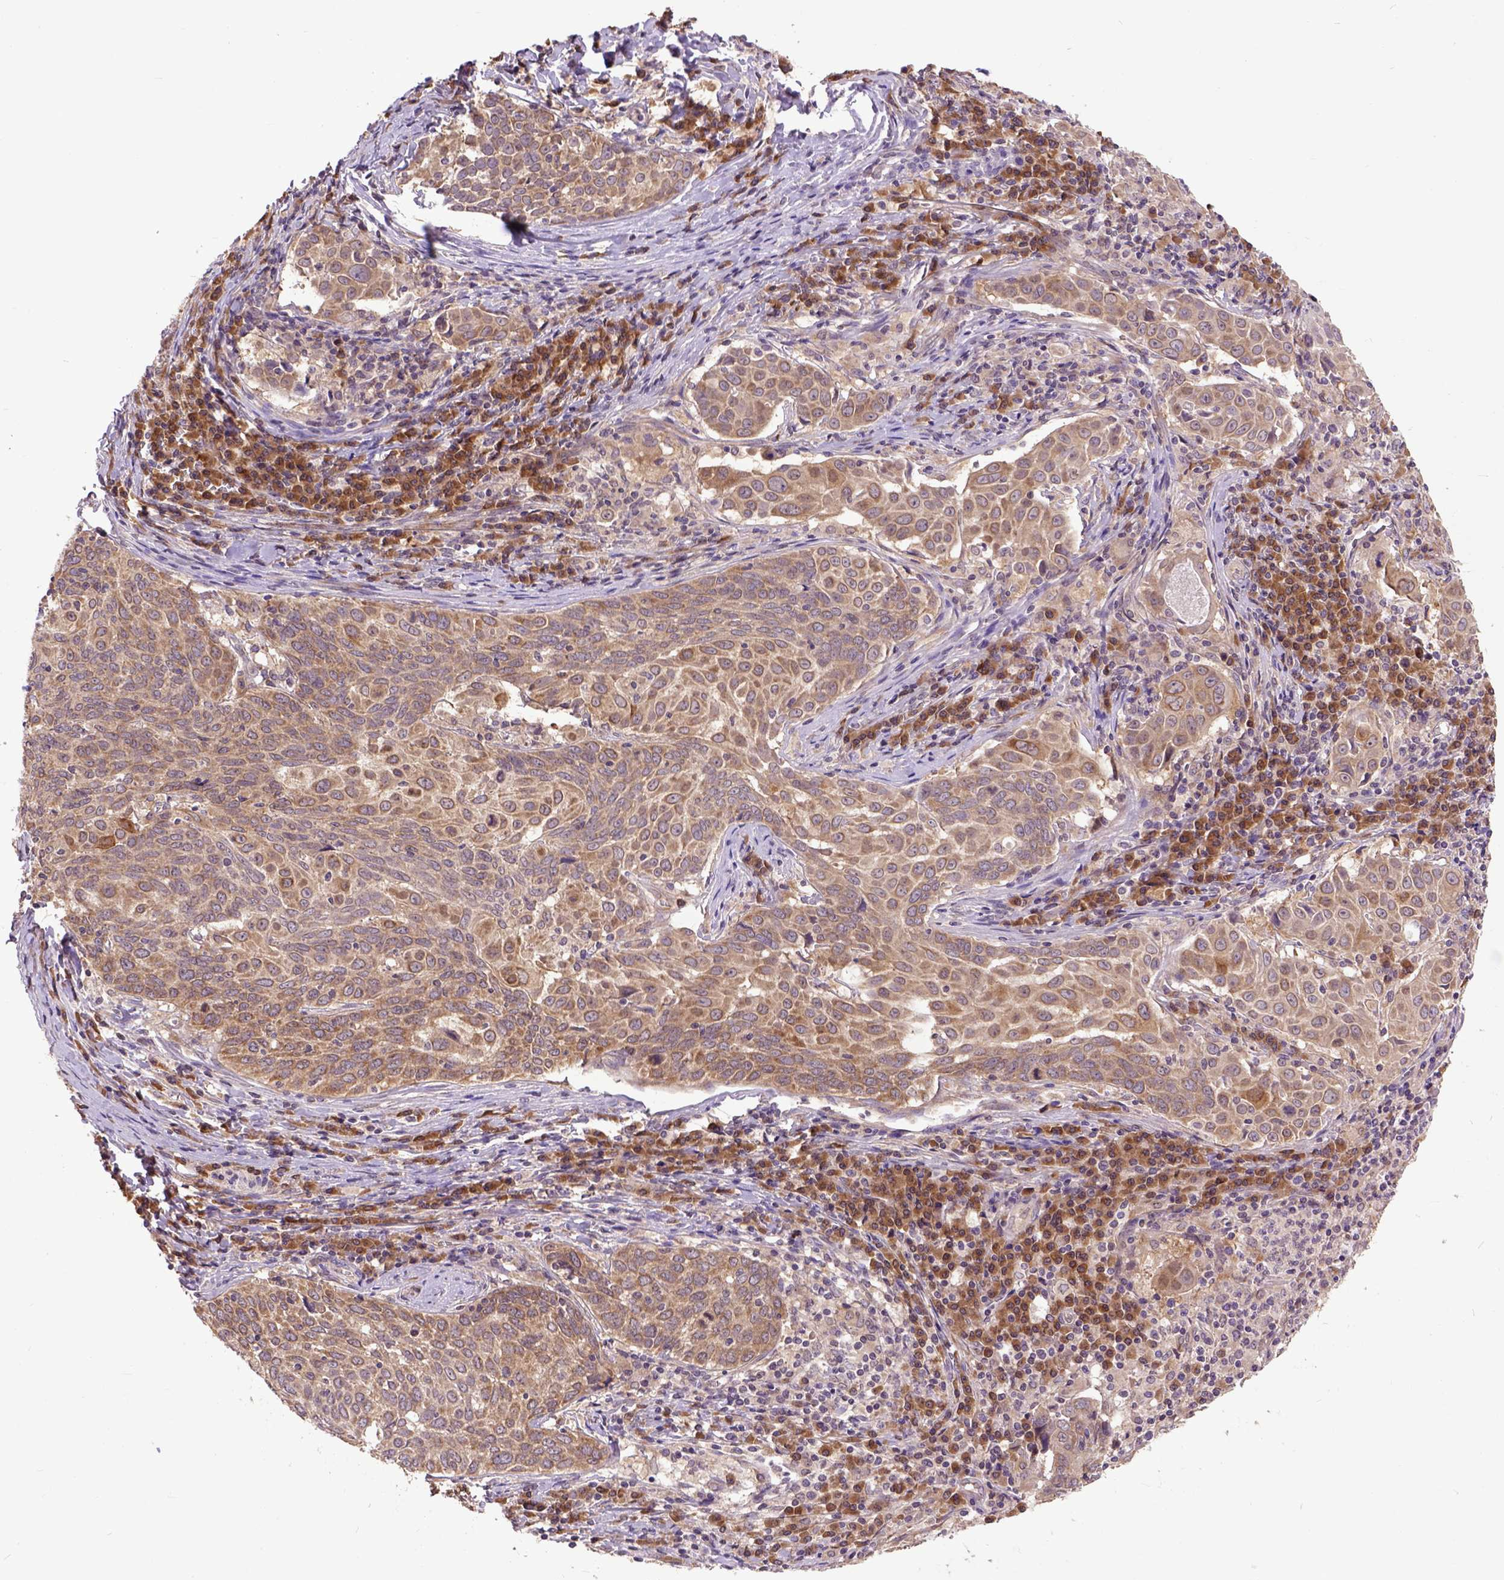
{"staining": {"intensity": "moderate", "quantity": ">75%", "location": "cytoplasmic/membranous"}, "tissue": "lung cancer", "cell_type": "Tumor cells", "image_type": "cancer", "snomed": [{"axis": "morphology", "description": "Squamous cell carcinoma, NOS"}, {"axis": "topography", "description": "Lung"}], "caption": "Human lung cancer stained with a brown dye exhibits moderate cytoplasmic/membranous positive expression in approximately >75% of tumor cells.", "gene": "ARL1", "patient": {"sex": "male", "age": 57}}